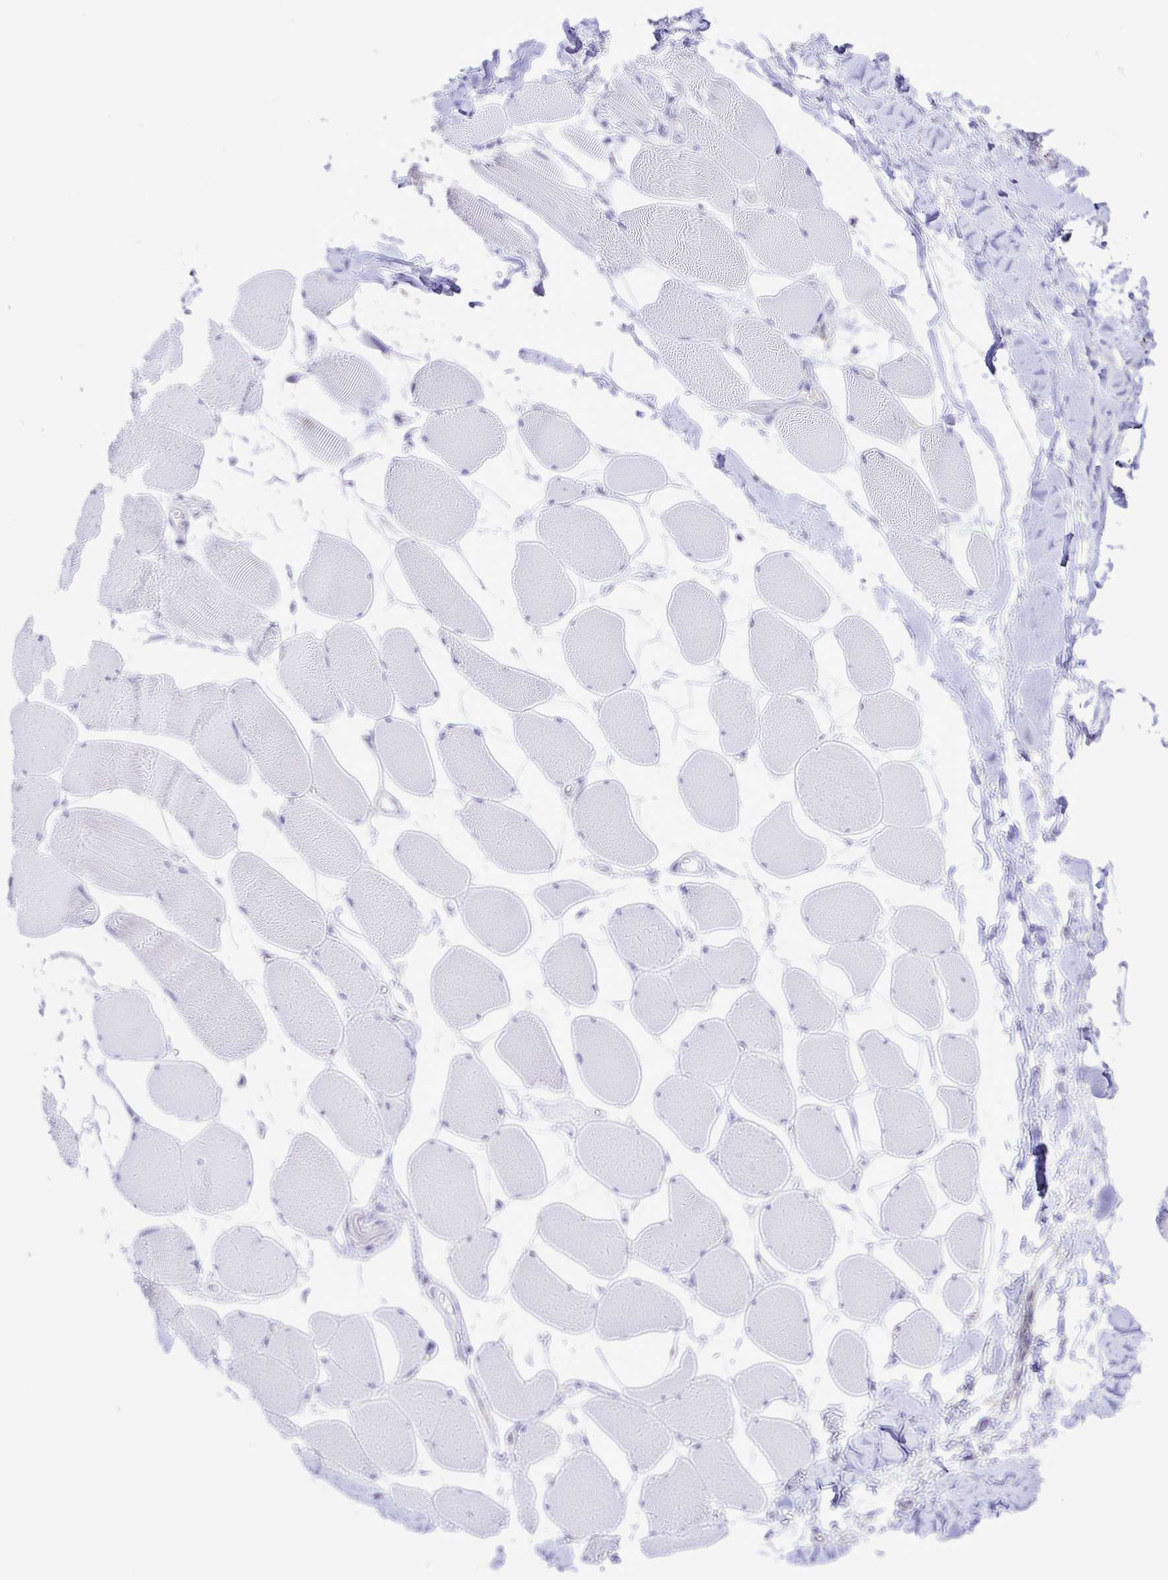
{"staining": {"intensity": "negative", "quantity": "none", "location": "none"}, "tissue": "skeletal muscle", "cell_type": "Myocytes", "image_type": "normal", "snomed": [{"axis": "morphology", "description": "Normal tissue, NOS"}, {"axis": "topography", "description": "Skeletal muscle"}], "caption": "A histopathology image of skeletal muscle stained for a protein displays no brown staining in myocytes.", "gene": "CYP17A1", "patient": {"sex": "female", "age": 75}}